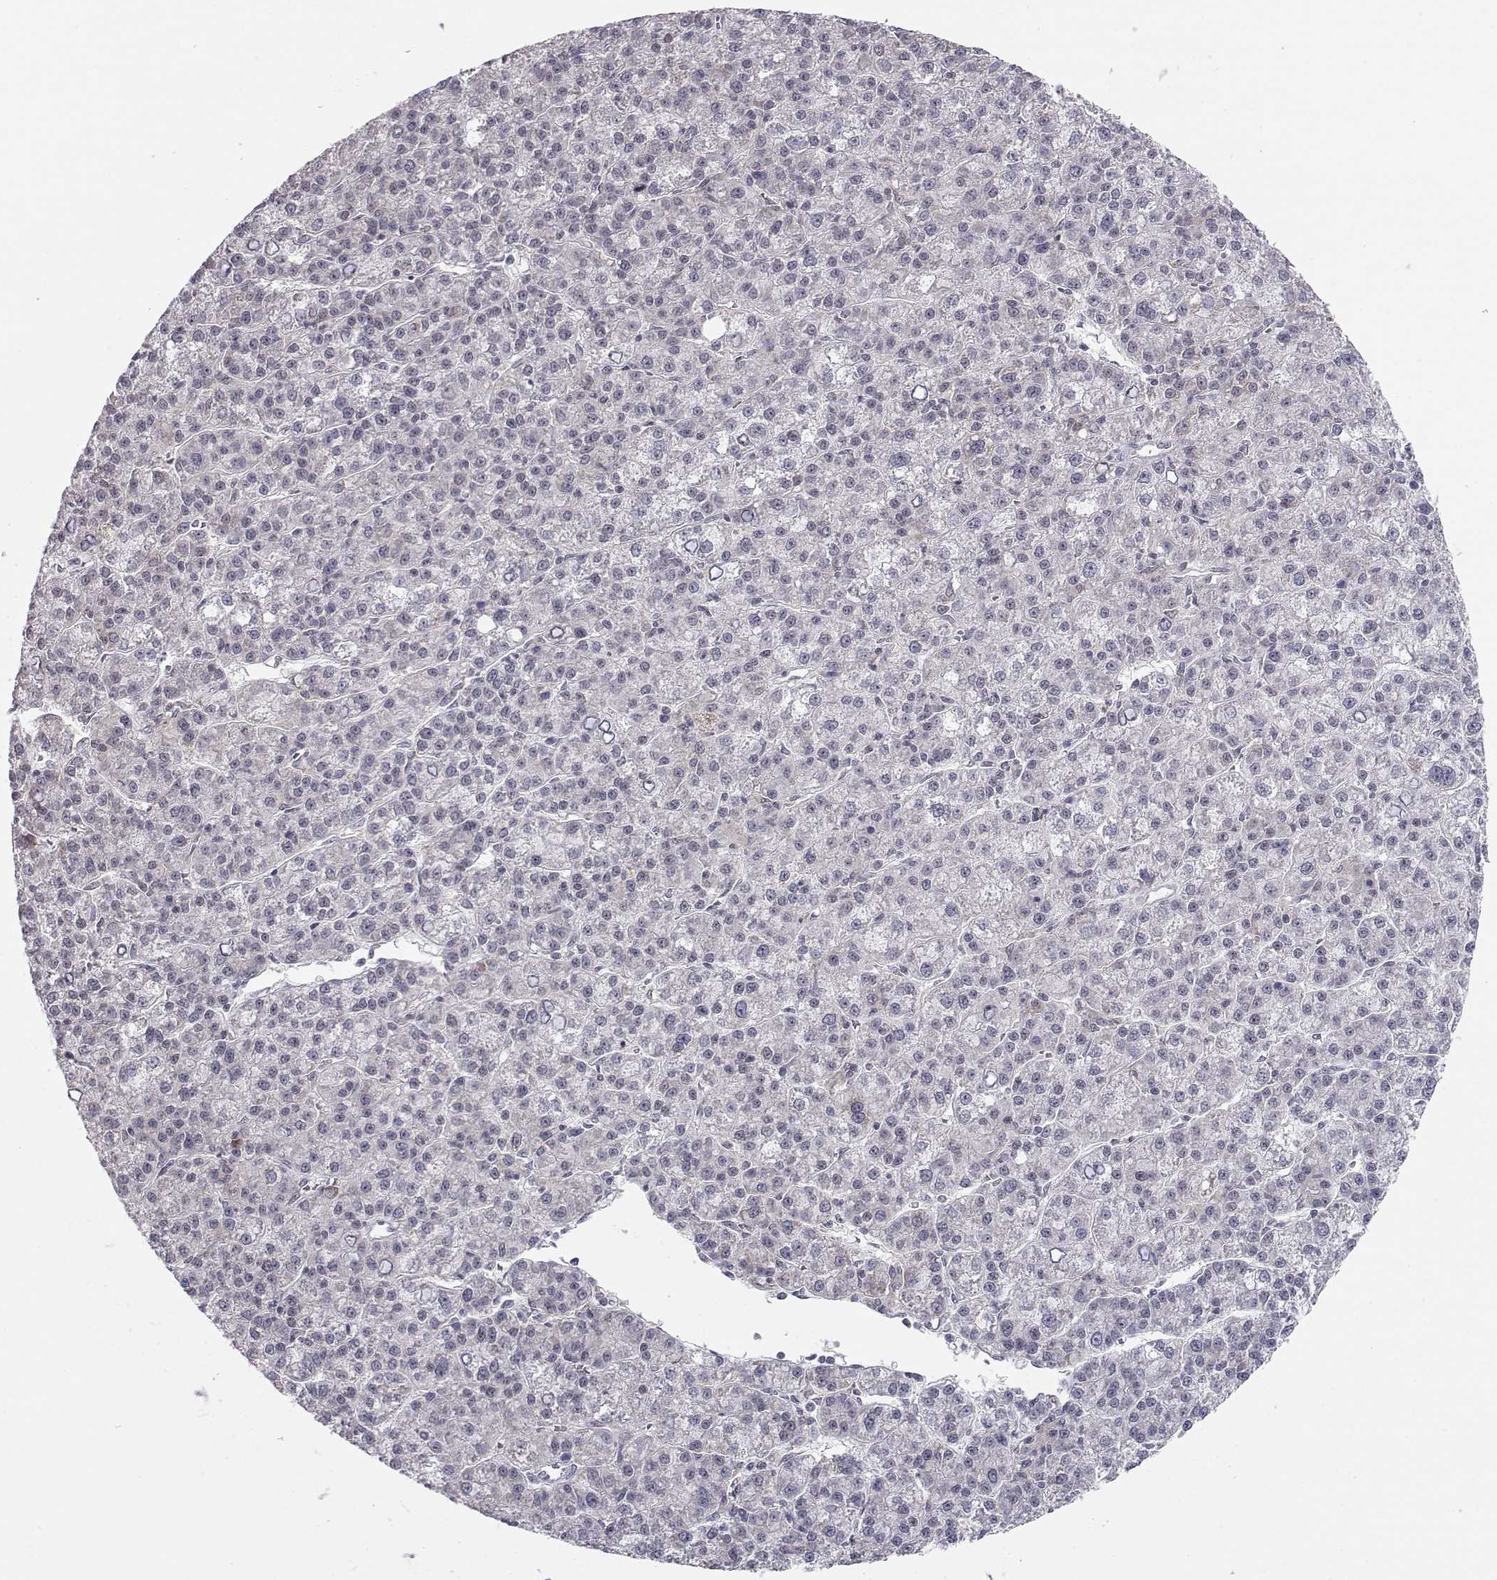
{"staining": {"intensity": "negative", "quantity": "none", "location": "none"}, "tissue": "liver cancer", "cell_type": "Tumor cells", "image_type": "cancer", "snomed": [{"axis": "morphology", "description": "Carcinoma, Hepatocellular, NOS"}, {"axis": "topography", "description": "Liver"}], "caption": "This image is of hepatocellular carcinoma (liver) stained with IHC to label a protein in brown with the nuclei are counter-stained blue. There is no expression in tumor cells.", "gene": "KIF13B", "patient": {"sex": "female", "age": 60}}